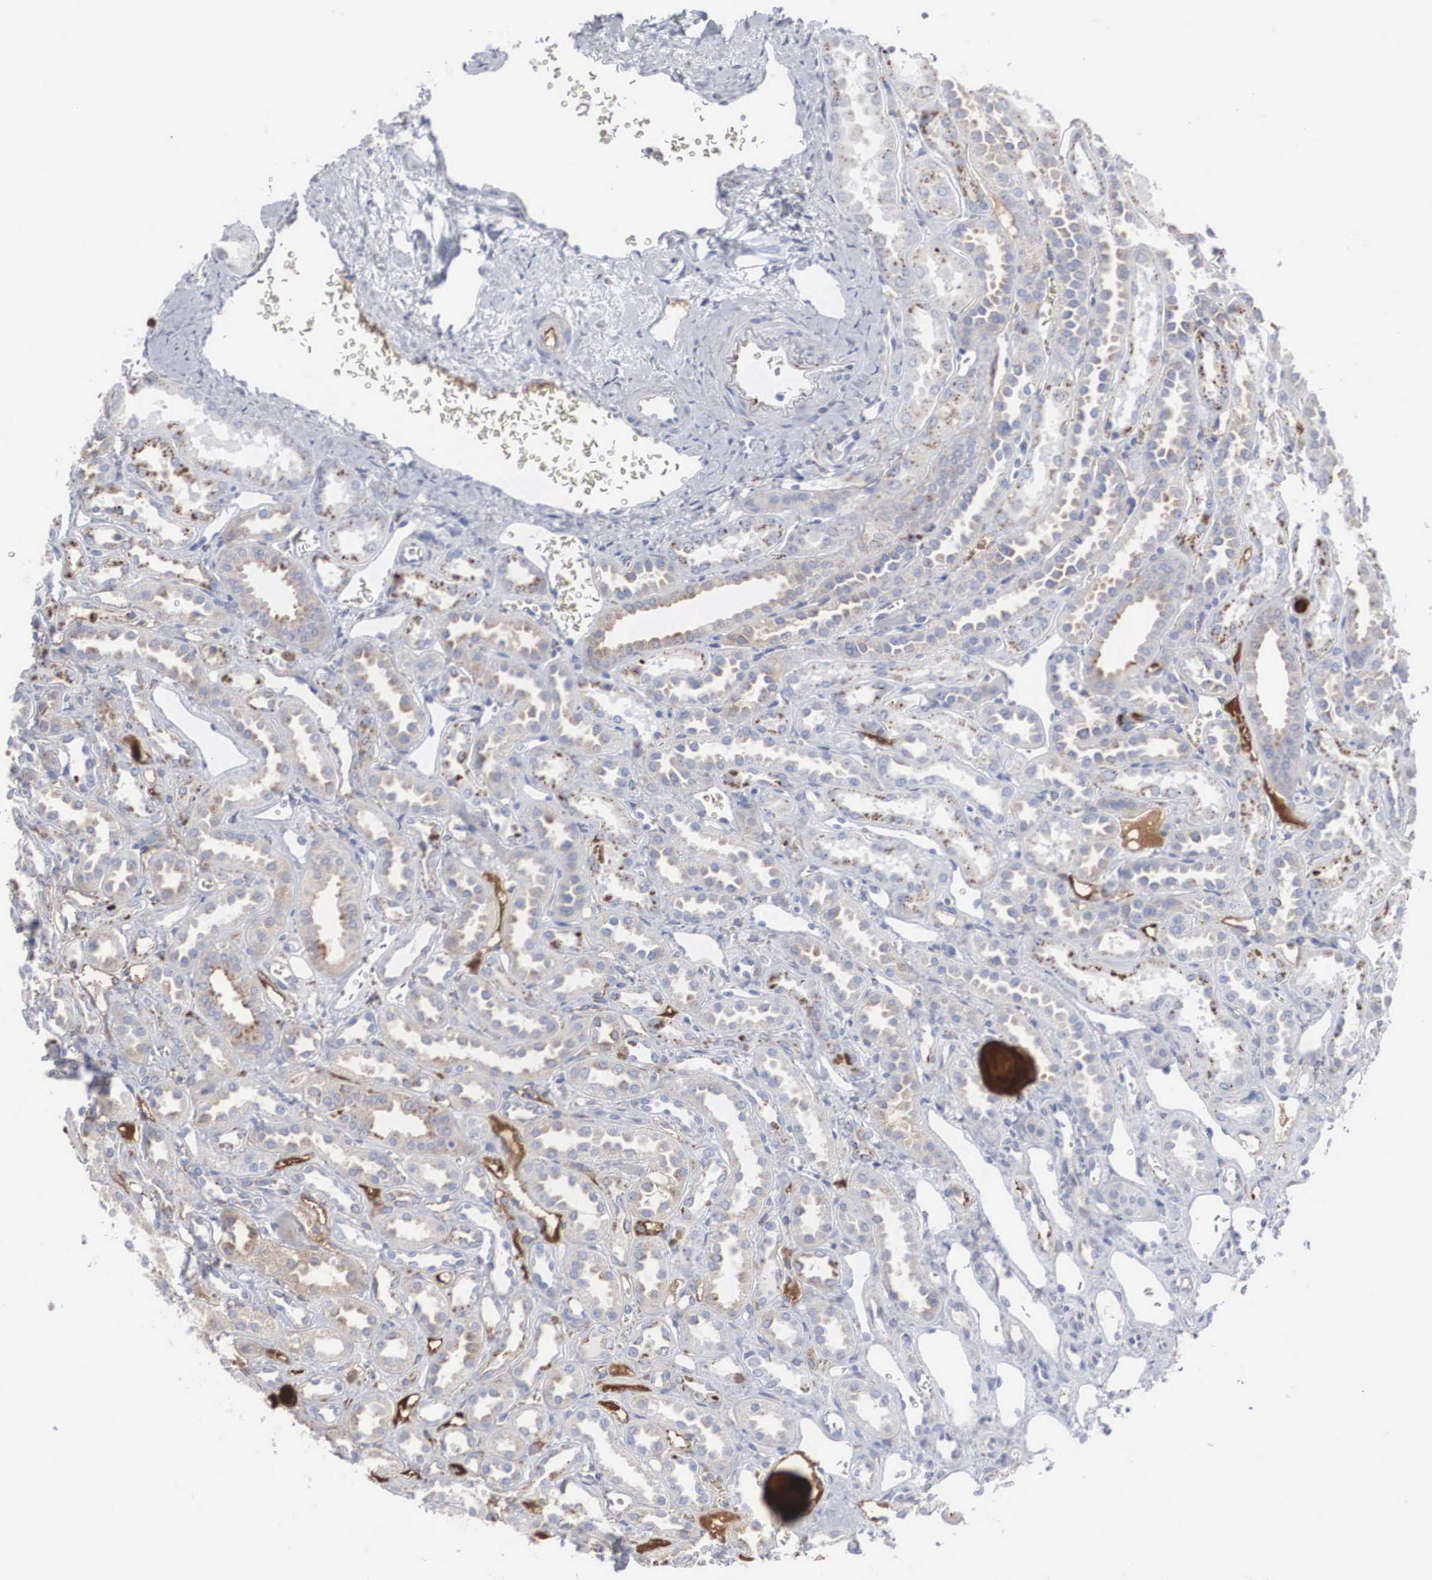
{"staining": {"intensity": "weak", "quantity": "25%-75%", "location": "cytoplasmic/membranous"}, "tissue": "kidney", "cell_type": "Cells in glomeruli", "image_type": "normal", "snomed": [{"axis": "morphology", "description": "Normal tissue, NOS"}, {"axis": "topography", "description": "Kidney"}], "caption": "Protein staining demonstrates weak cytoplasmic/membranous positivity in approximately 25%-75% of cells in glomeruli in normal kidney. The protein of interest is stained brown, and the nuclei are stained in blue (DAB IHC with brightfield microscopy, high magnification).", "gene": "LGALS3BP", "patient": {"sex": "female", "age": 52}}